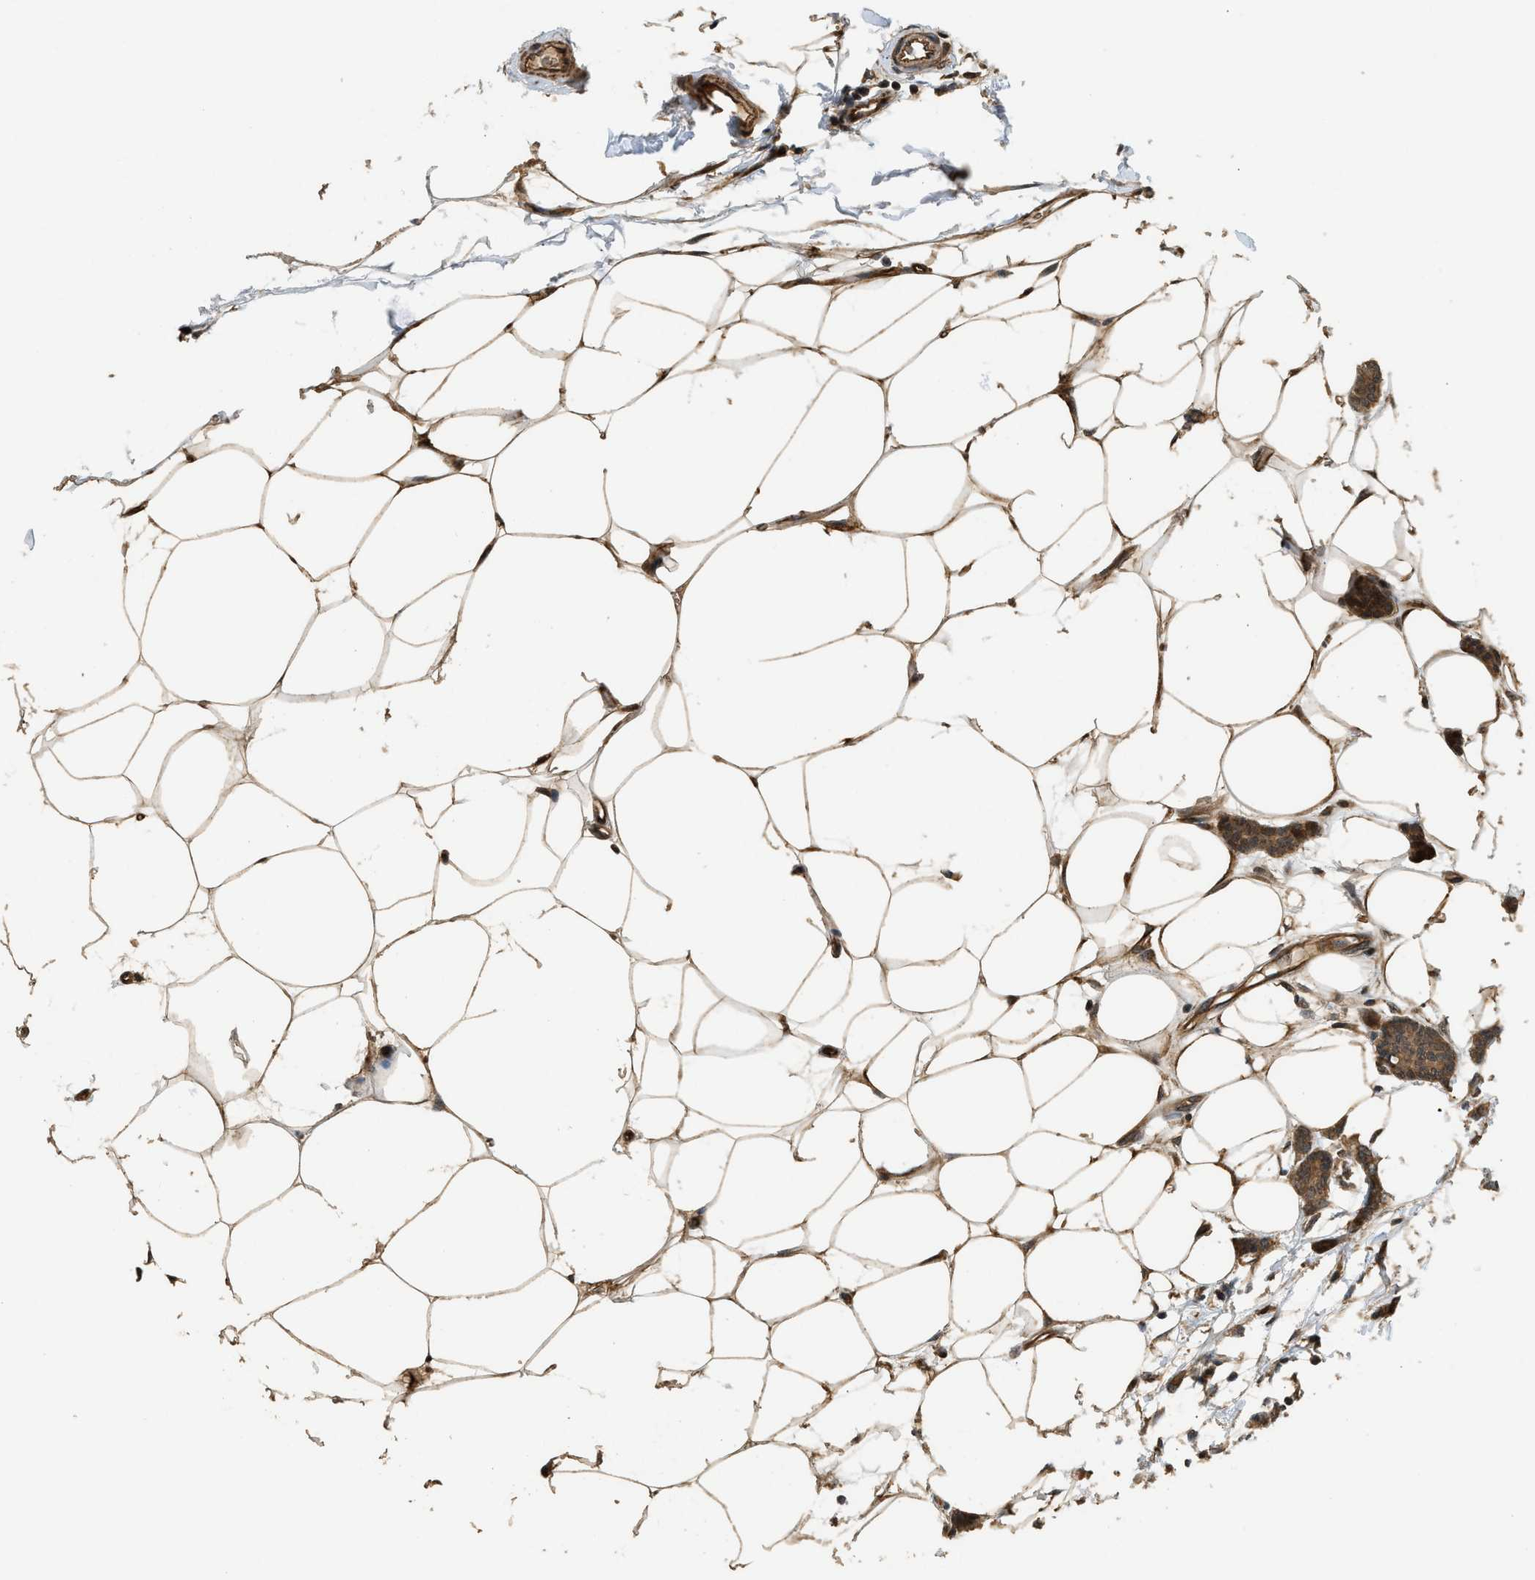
{"staining": {"intensity": "strong", "quantity": ">75%", "location": "cytoplasmic/membranous,nuclear"}, "tissue": "breast cancer", "cell_type": "Tumor cells", "image_type": "cancer", "snomed": [{"axis": "morphology", "description": "Lobular carcinoma"}, {"axis": "topography", "description": "Skin"}, {"axis": "topography", "description": "Breast"}], "caption": "Immunohistochemical staining of lobular carcinoma (breast) demonstrates high levels of strong cytoplasmic/membranous and nuclear staining in approximately >75% of tumor cells.", "gene": "GET1", "patient": {"sex": "female", "age": 46}}